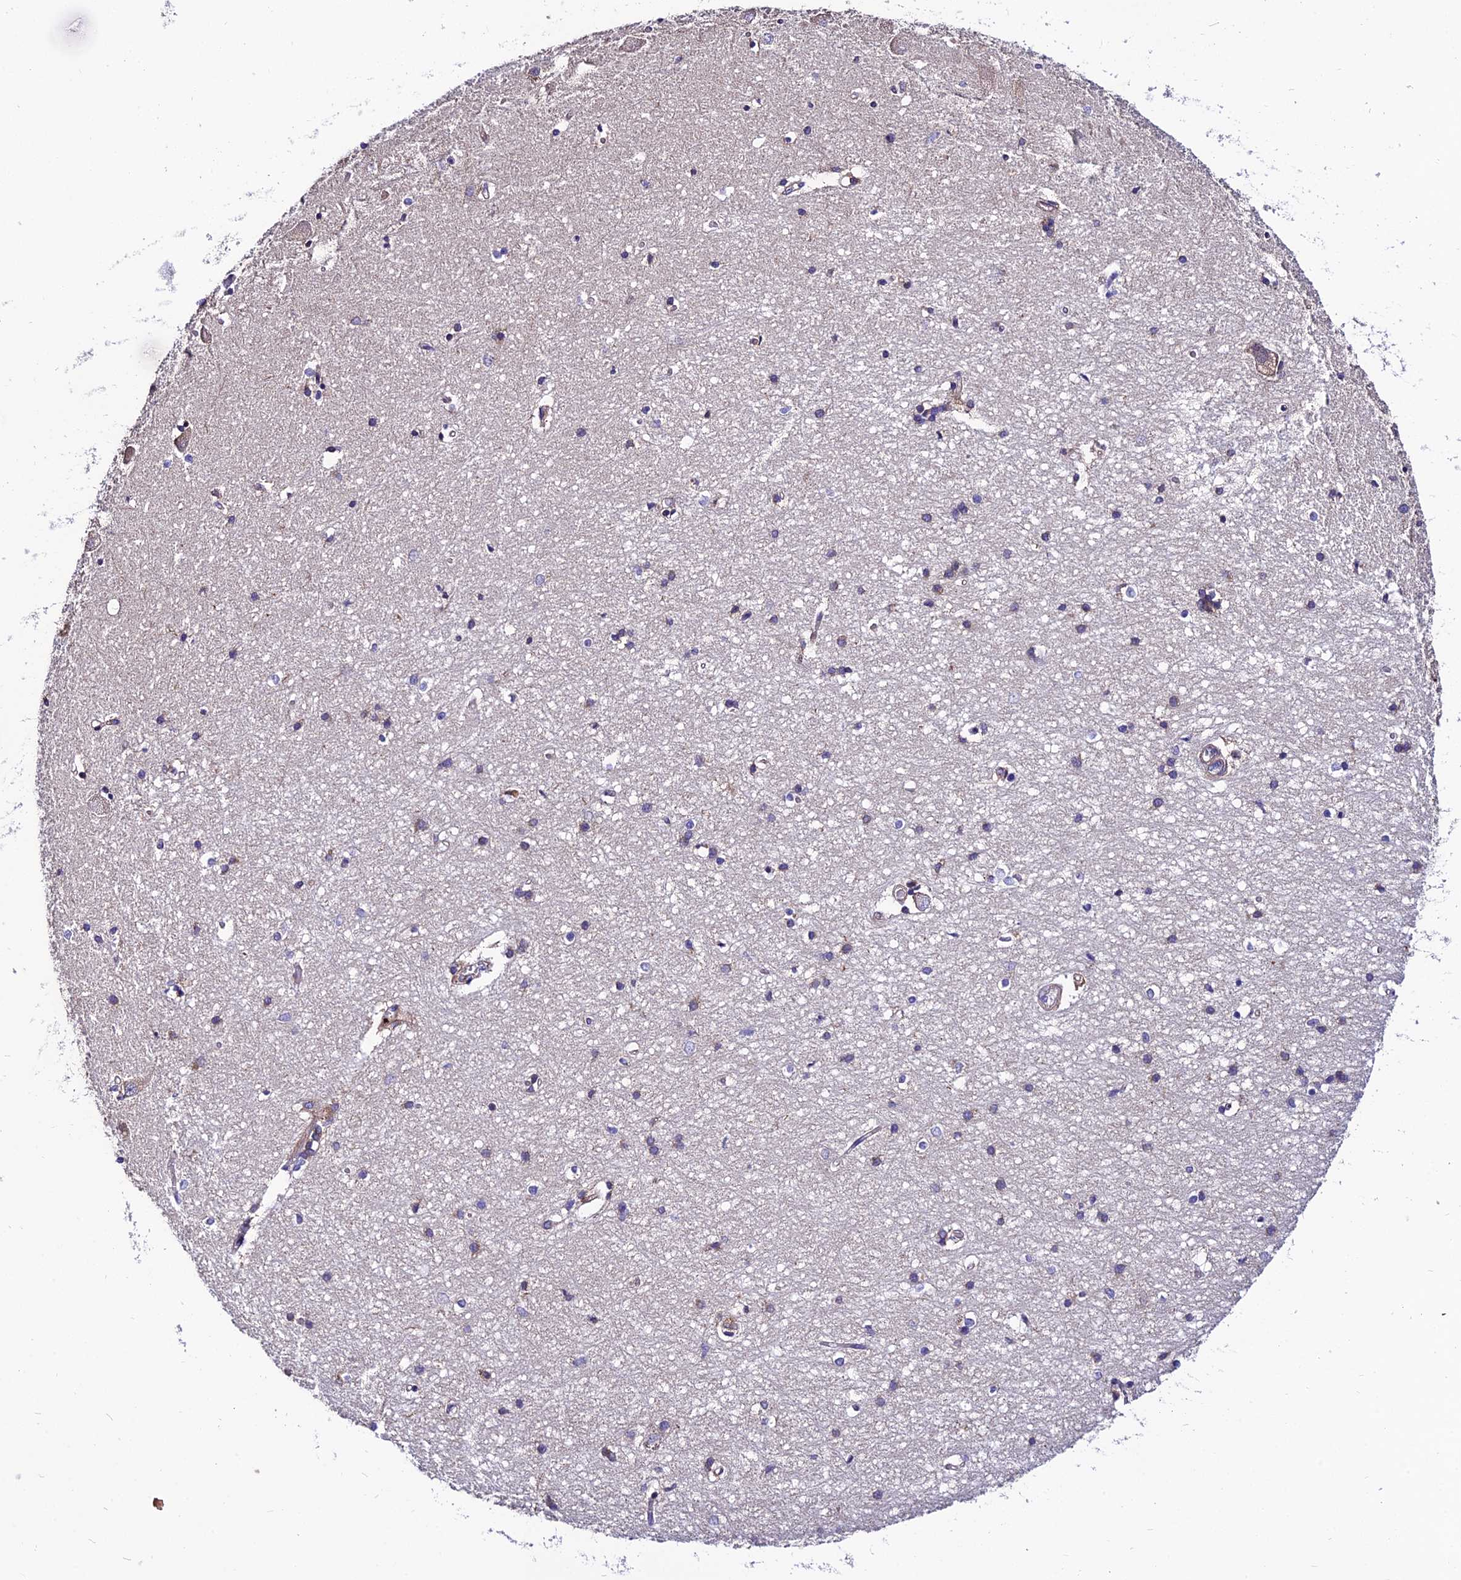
{"staining": {"intensity": "moderate", "quantity": "<25%", "location": "cytoplasmic/membranous"}, "tissue": "hippocampus", "cell_type": "Glial cells", "image_type": "normal", "snomed": [{"axis": "morphology", "description": "Normal tissue, NOS"}, {"axis": "topography", "description": "Hippocampus"}], "caption": "Immunohistochemistry of benign human hippocampus demonstrates low levels of moderate cytoplasmic/membranous positivity in about <25% of glial cells. (brown staining indicates protein expression, while blue staining denotes nuclei).", "gene": "PYM1", "patient": {"sex": "male", "age": 45}}